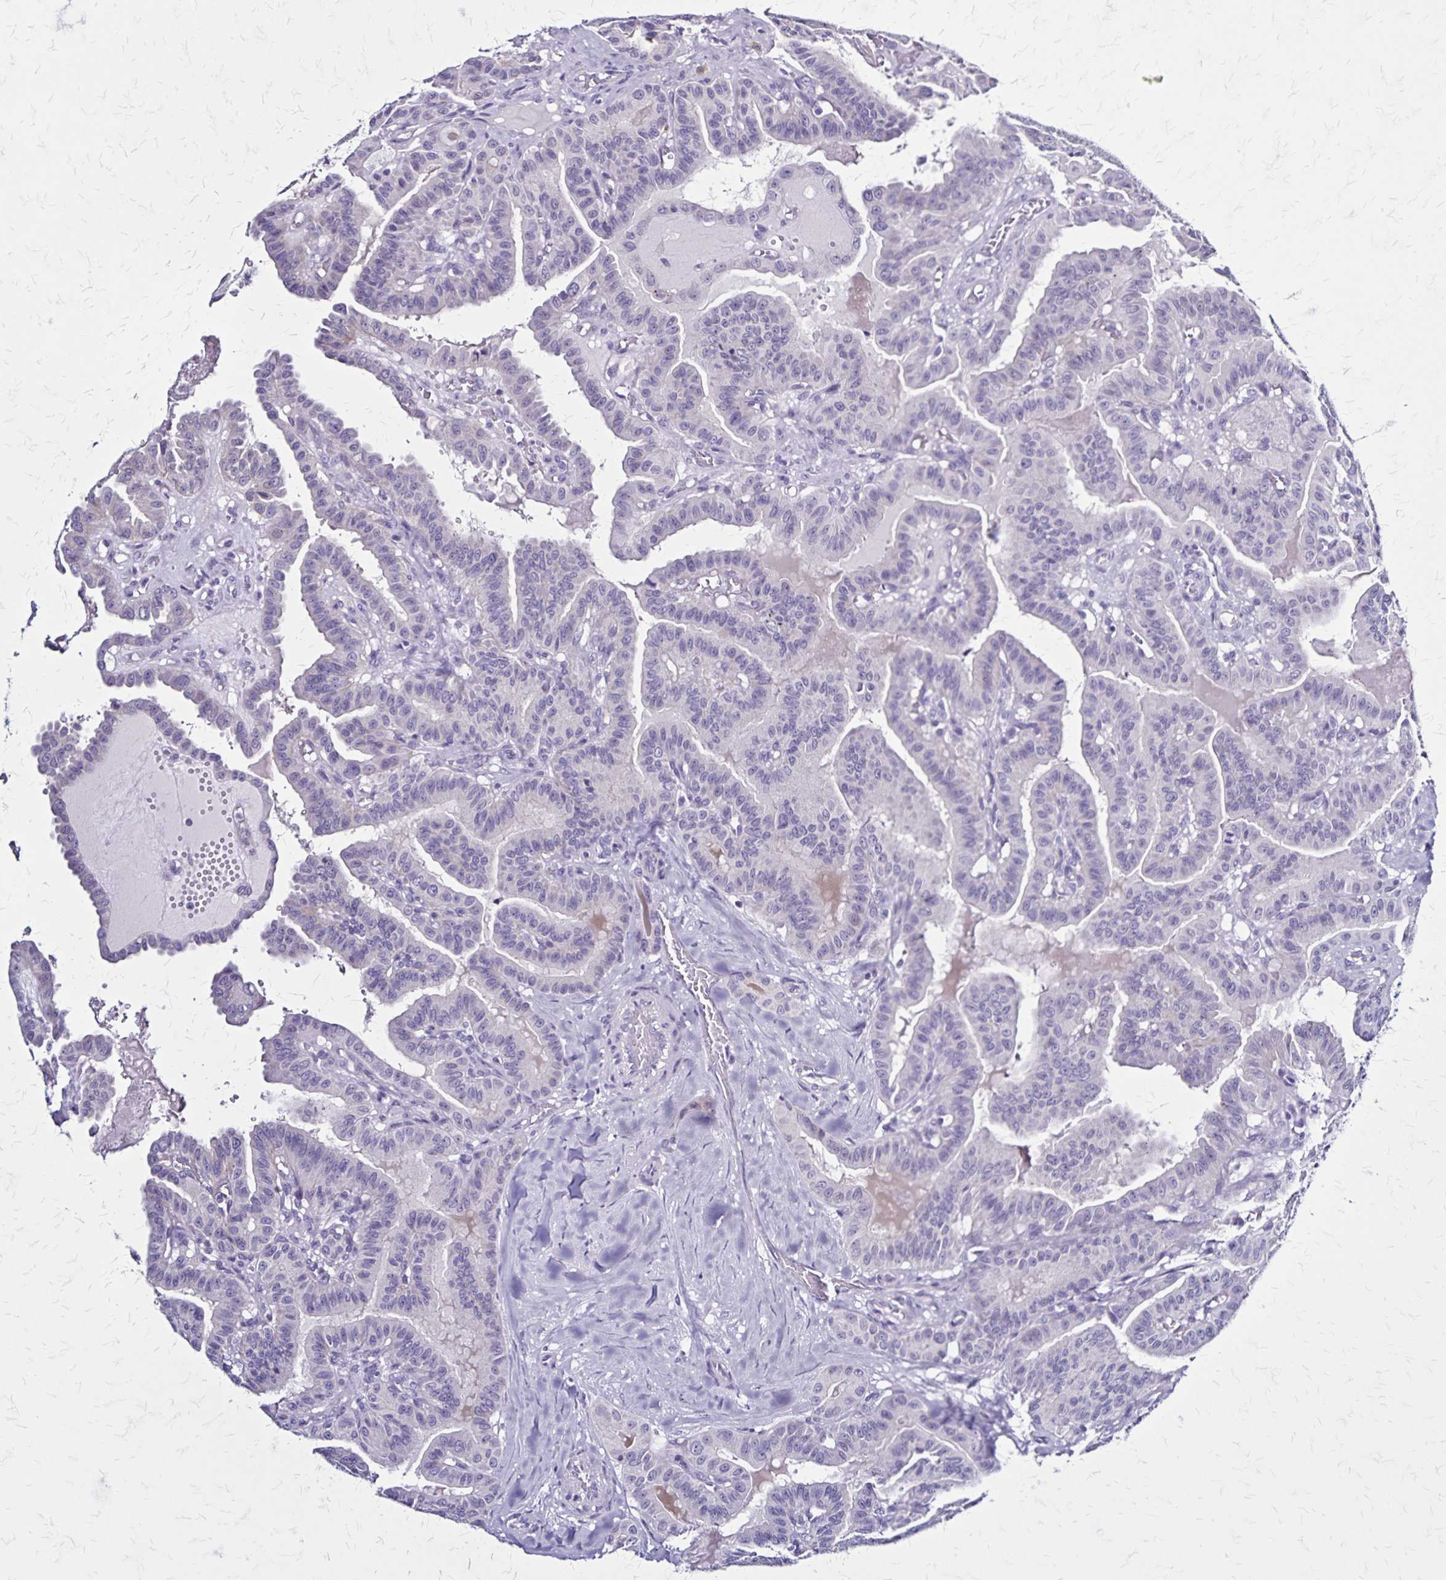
{"staining": {"intensity": "negative", "quantity": "none", "location": "none"}, "tissue": "thyroid cancer", "cell_type": "Tumor cells", "image_type": "cancer", "snomed": [{"axis": "morphology", "description": "Papillary adenocarcinoma, NOS"}, {"axis": "topography", "description": "Thyroid gland"}], "caption": "High power microscopy image of an immunohistochemistry photomicrograph of thyroid papillary adenocarcinoma, revealing no significant staining in tumor cells.", "gene": "PLXNA4", "patient": {"sex": "male", "age": 87}}